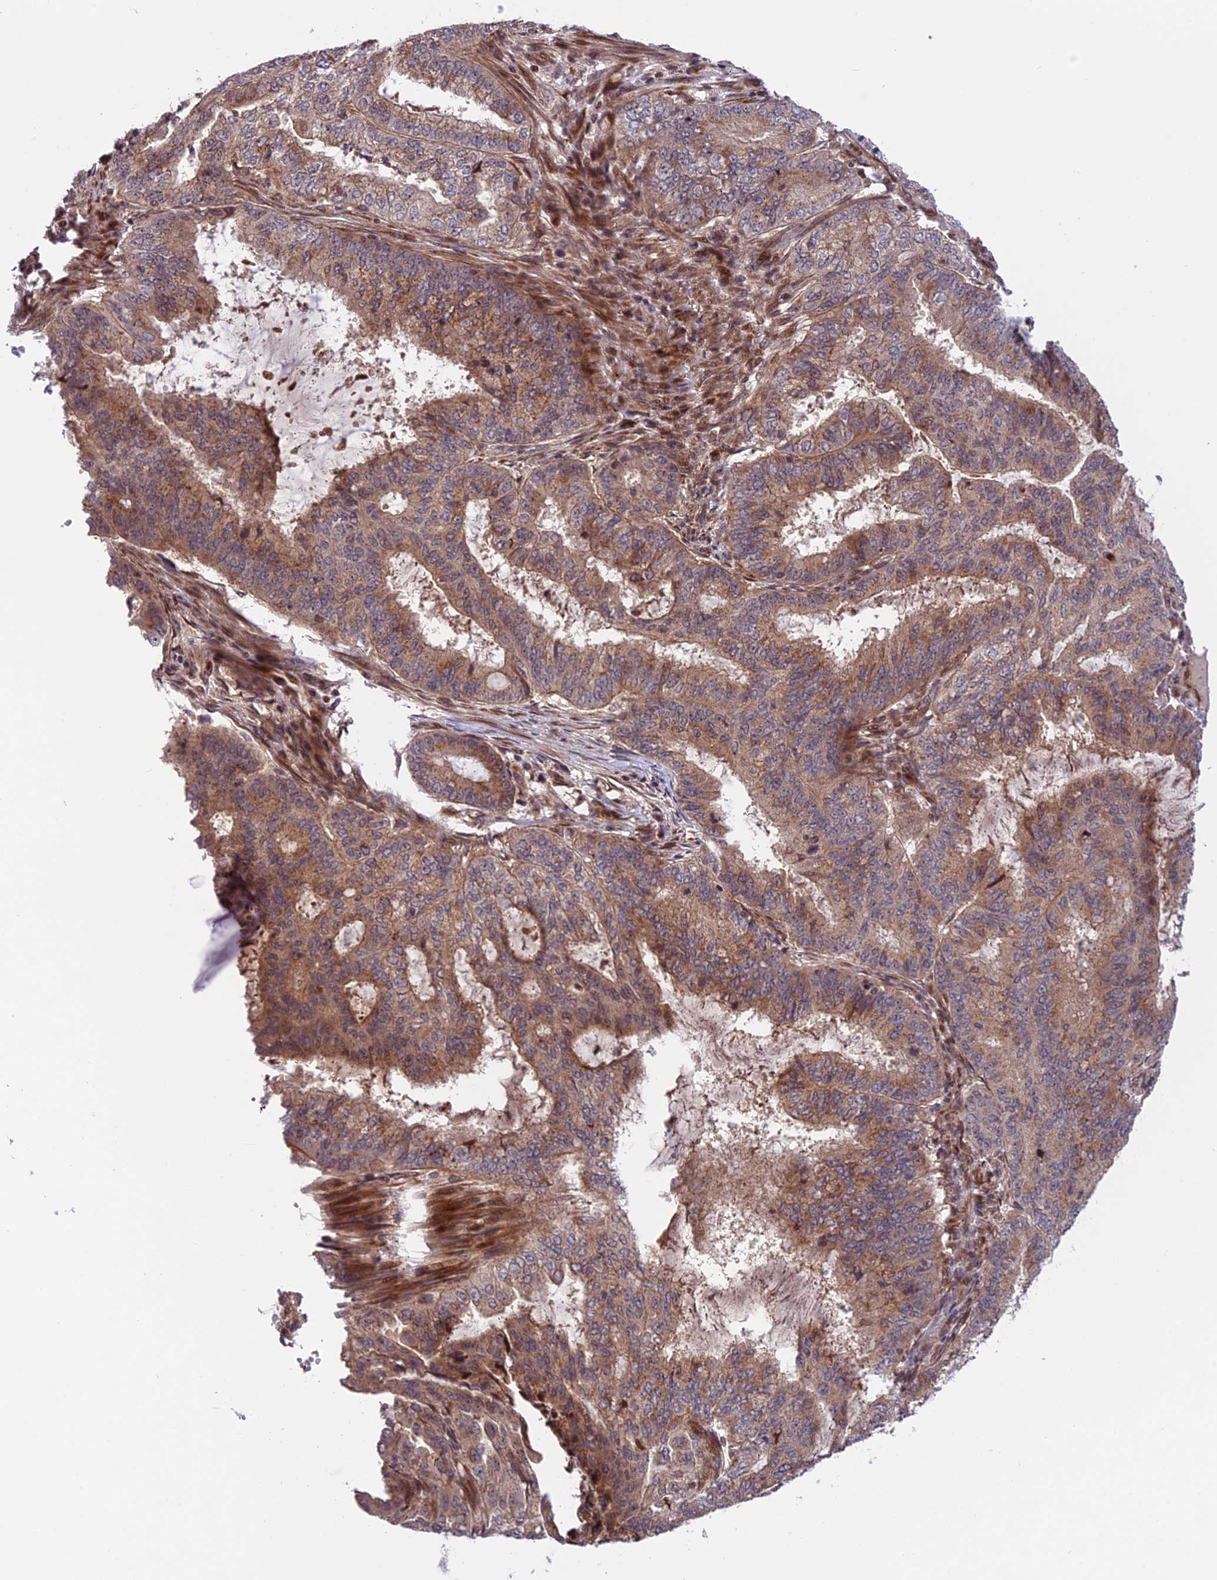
{"staining": {"intensity": "moderate", "quantity": ">75%", "location": "cytoplasmic/membranous"}, "tissue": "endometrial cancer", "cell_type": "Tumor cells", "image_type": "cancer", "snomed": [{"axis": "morphology", "description": "Adenocarcinoma, NOS"}, {"axis": "topography", "description": "Endometrium"}], "caption": "Immunohistochemistry (IHC) image of neoplastic tissue: adenocarcinoma (endometrial) stained using IHC shows medium levels of moderate protein expression localized specifically in the cytoplasmic/membranous of tumor cells, appearing as a cytoplasmic/membranous brown color.", "gene": "SMIM7", "patient": {"sex": "female", "age": 51}}